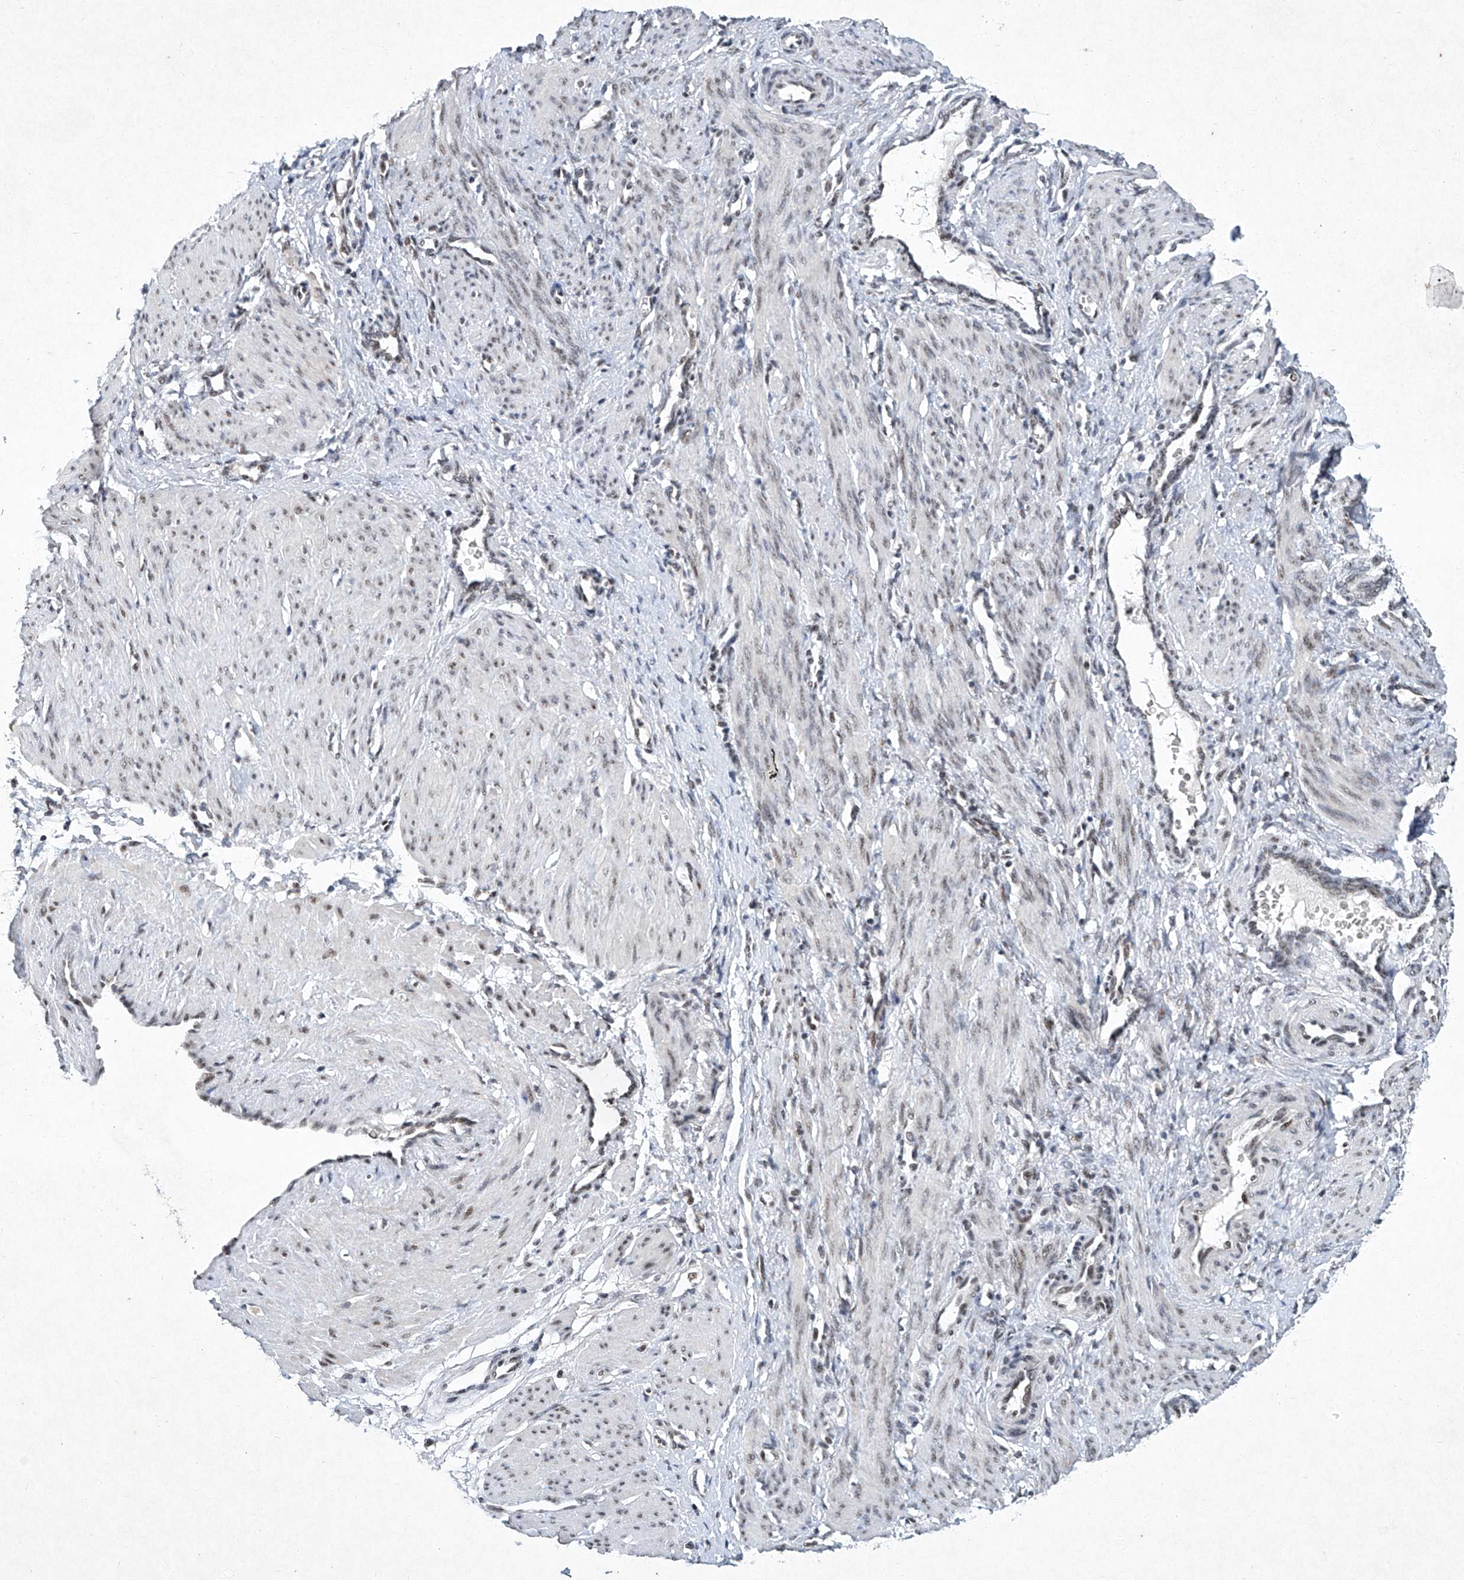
{"staining": {"intensity": "weak", "quantity": "25%-75%", "location": "nuclear"}, "tissue": "smooth muscle", "cell_type": "Smooth muscle cells", "image_type": "normal", "snomed": [{"axis": "morphology", "description": "Normal tissue, NOS"}, {"axis": "topography", "description": "Endometrium"}], "caption": "This is an image of IHC staining of unremarkable smooth muscle, which shows weak staining in the nuclear of smooth muscle cells.", "gene": "TFDP1", "patient": {"sex": "female", "age": 33}}